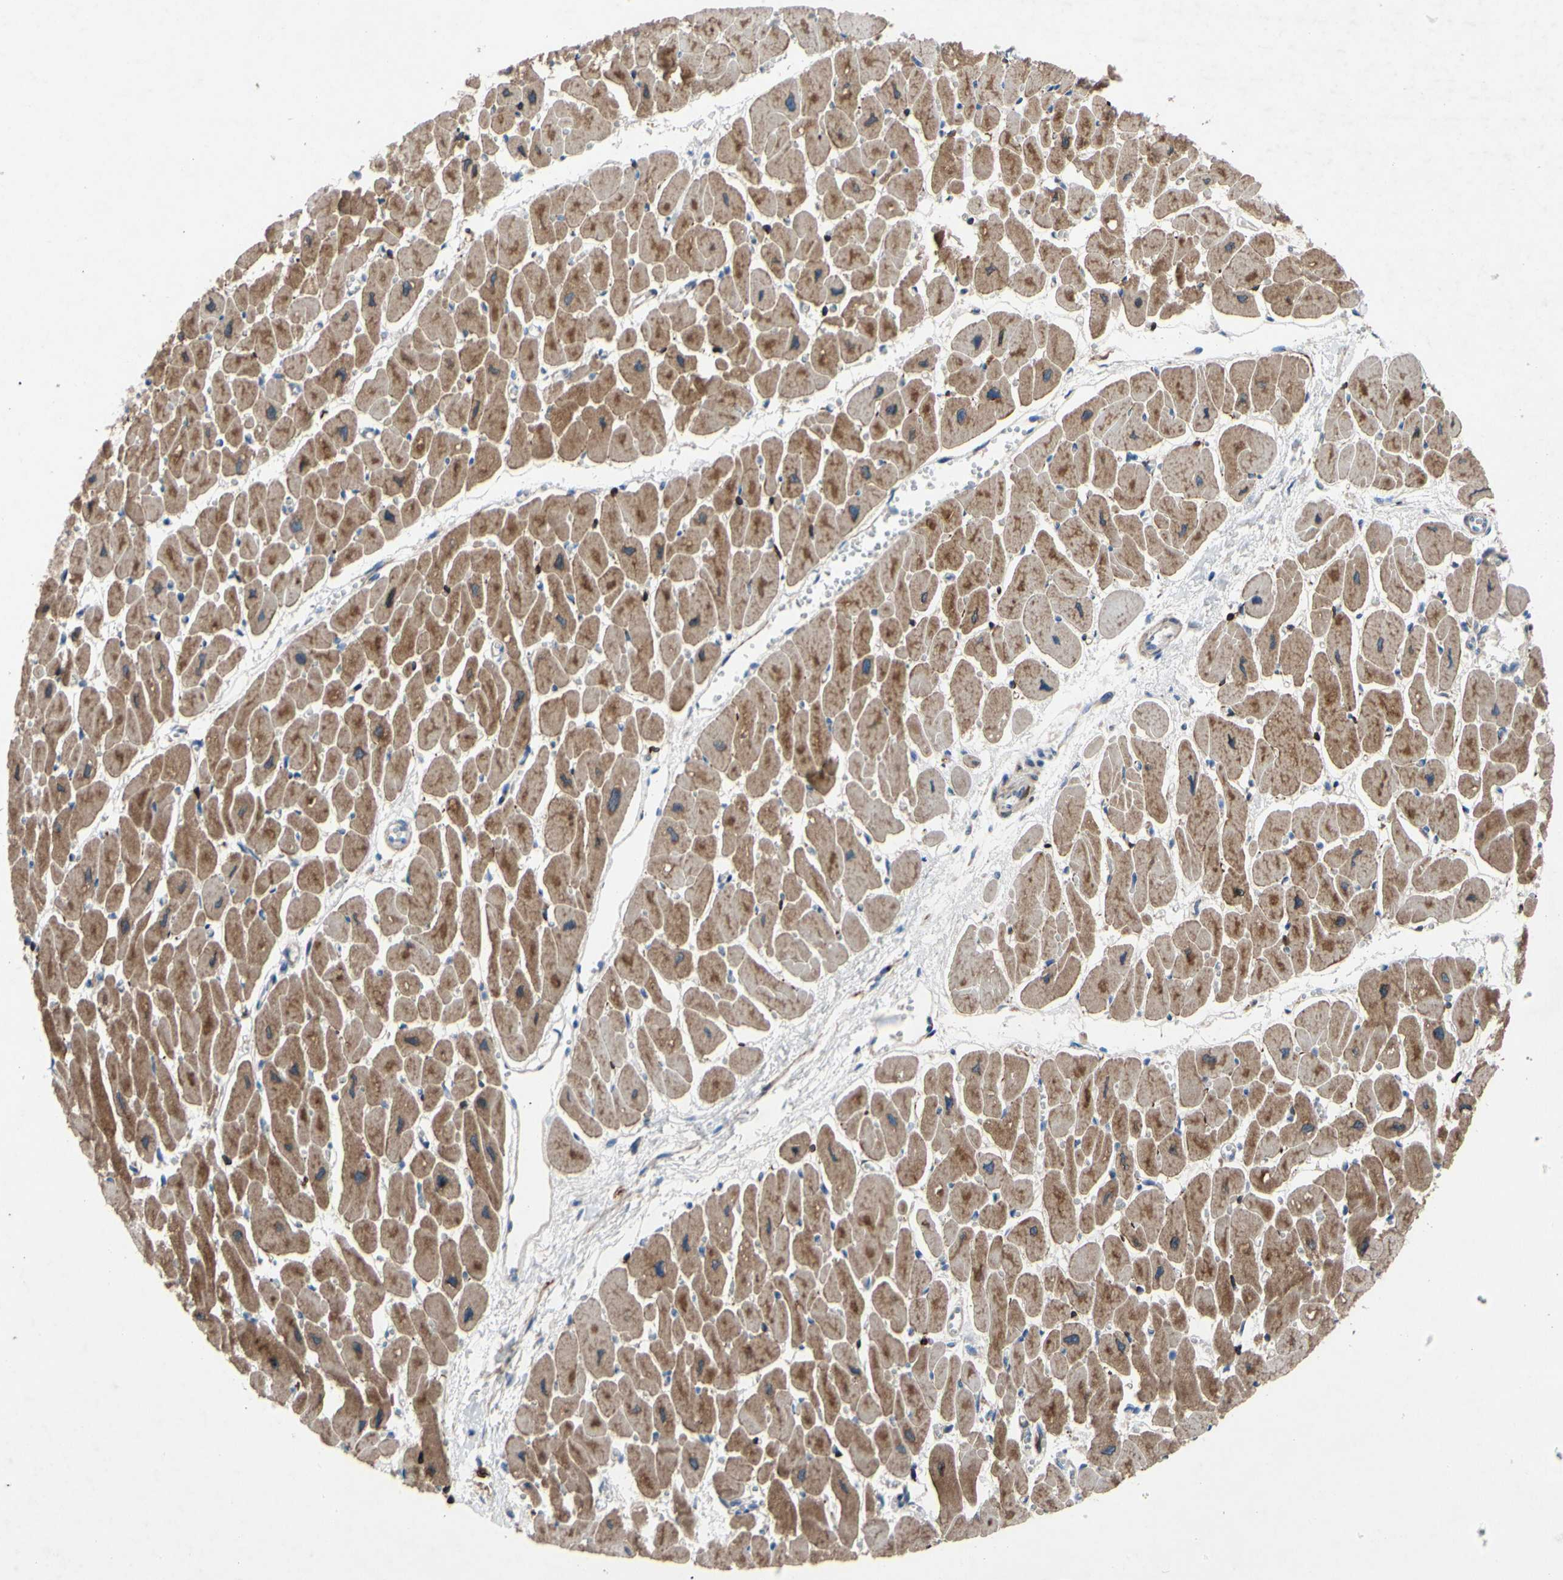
{"staining": {"intensity": "moderate", "quantity": "25%-75%", "location": "cytoplasmic/membranous"}, "tissue": "heart muscle", "cell_type": "Cardiomyocytes", "image_type": "normal", "snomed": [{"axis": "morphology", "description": "Normal tissue, NOS"}, {"axis": "topography", "description": "Heart"}], "caption": "Heart muscle stained for a protein (brown) exhibits moderate cytoplasmic/membranous positive expression in approximately 25%-75% of cardiomyocytes.", "gene": "PRXL2A", "patient": {"sex": "female", "age": 54}}